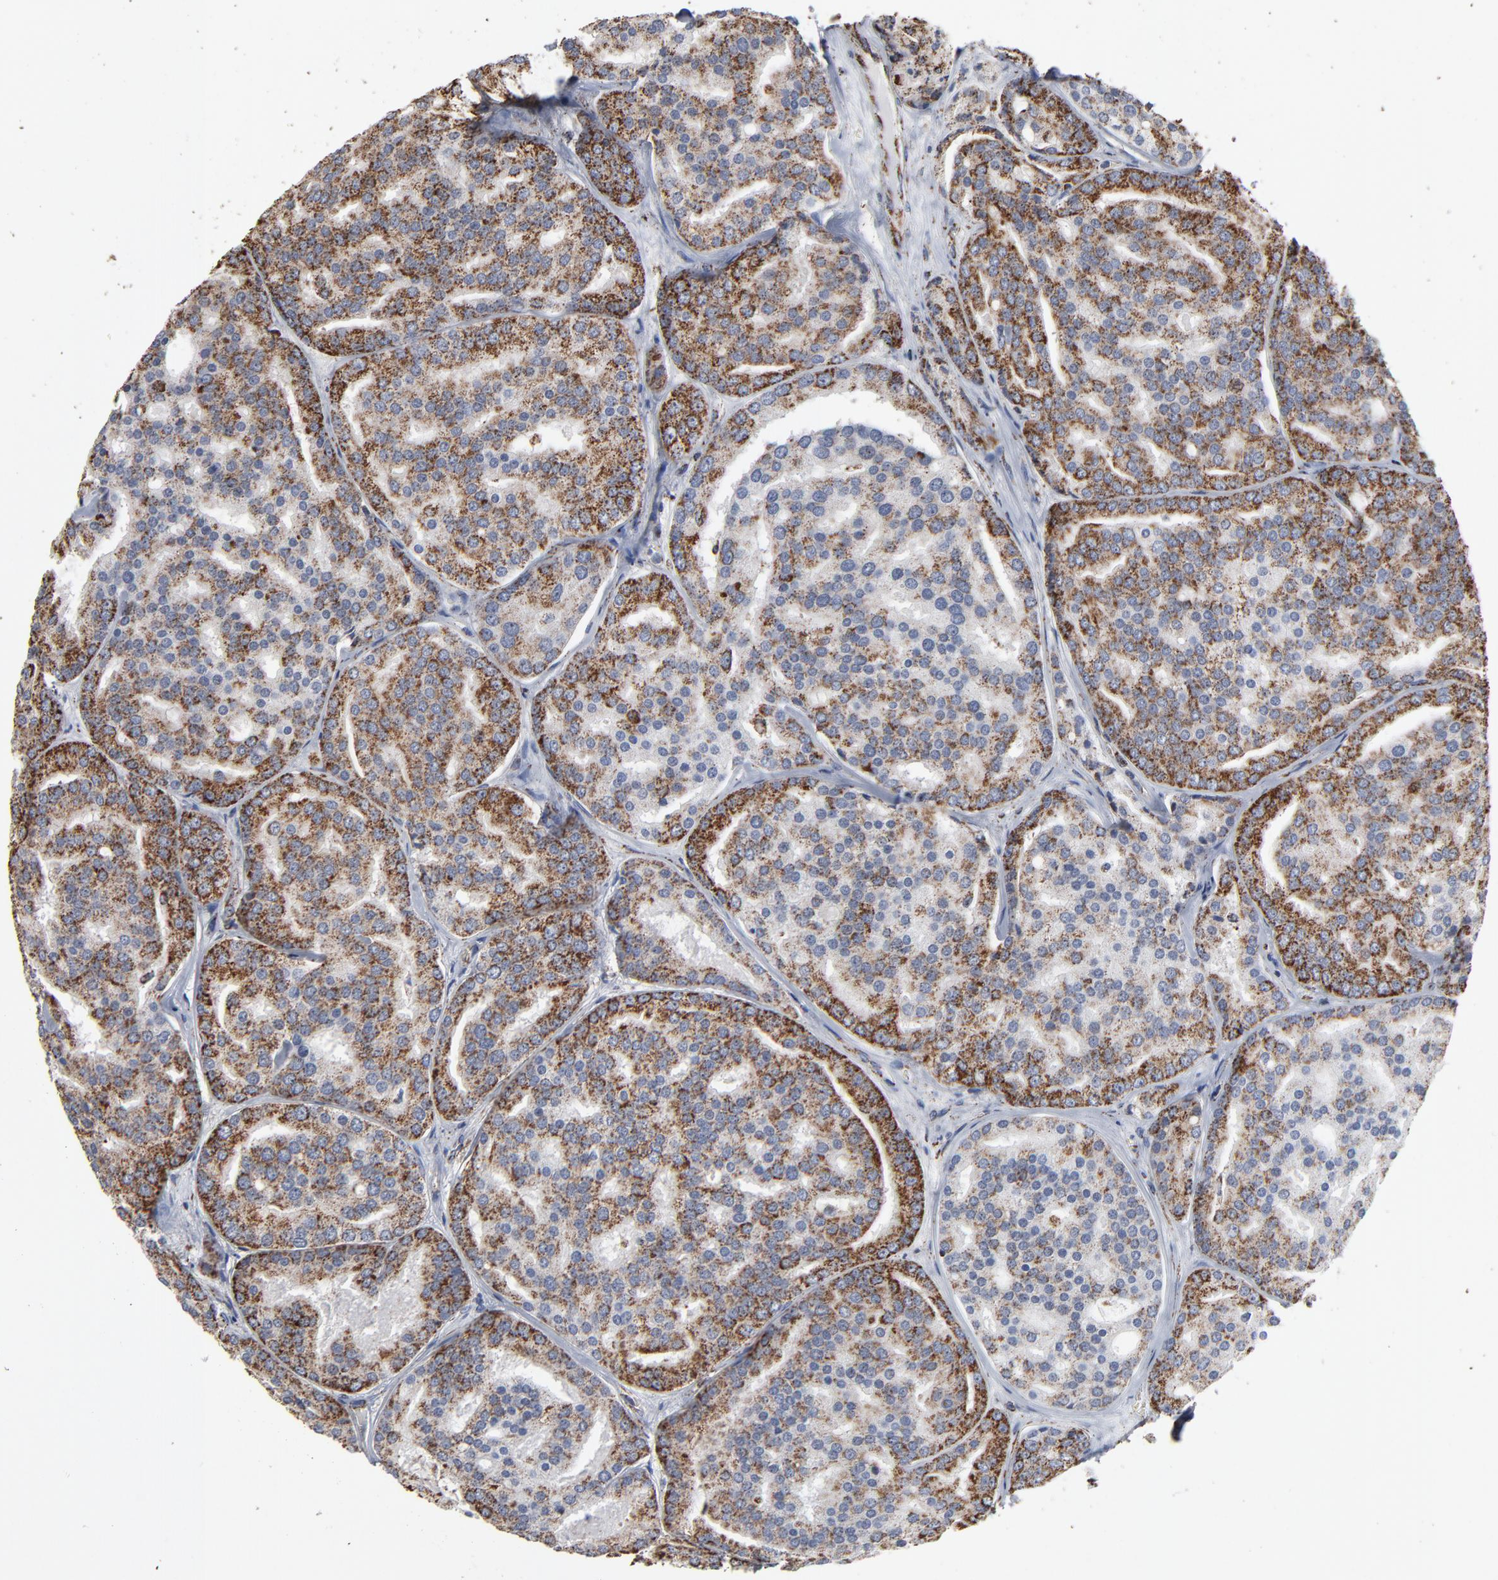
{"staining": {"intensity": "strong", "quantity": ">75%", "location": "cytoplasmic/membranous"}, "tissue": "prostate cancer", "cell_type": "Tumor cells", "image_type": "cancer", "snomed": [{"axis": "morphology", "description": "Adenocarcinoma, High grade"}, {"axis": "topography", "description": "Prostate"}], "caption": "An immunohistochemistry histopathology image of neoplastic tissue is shown. Protein staining in brown highlights strong cytoplasmic/membranous positivity in prostate cancer (adenocarcinoma (high-grade)) within tumor cells.", "gene": "UQCRC1", "patient": {"sex": "male", "age": 64}}